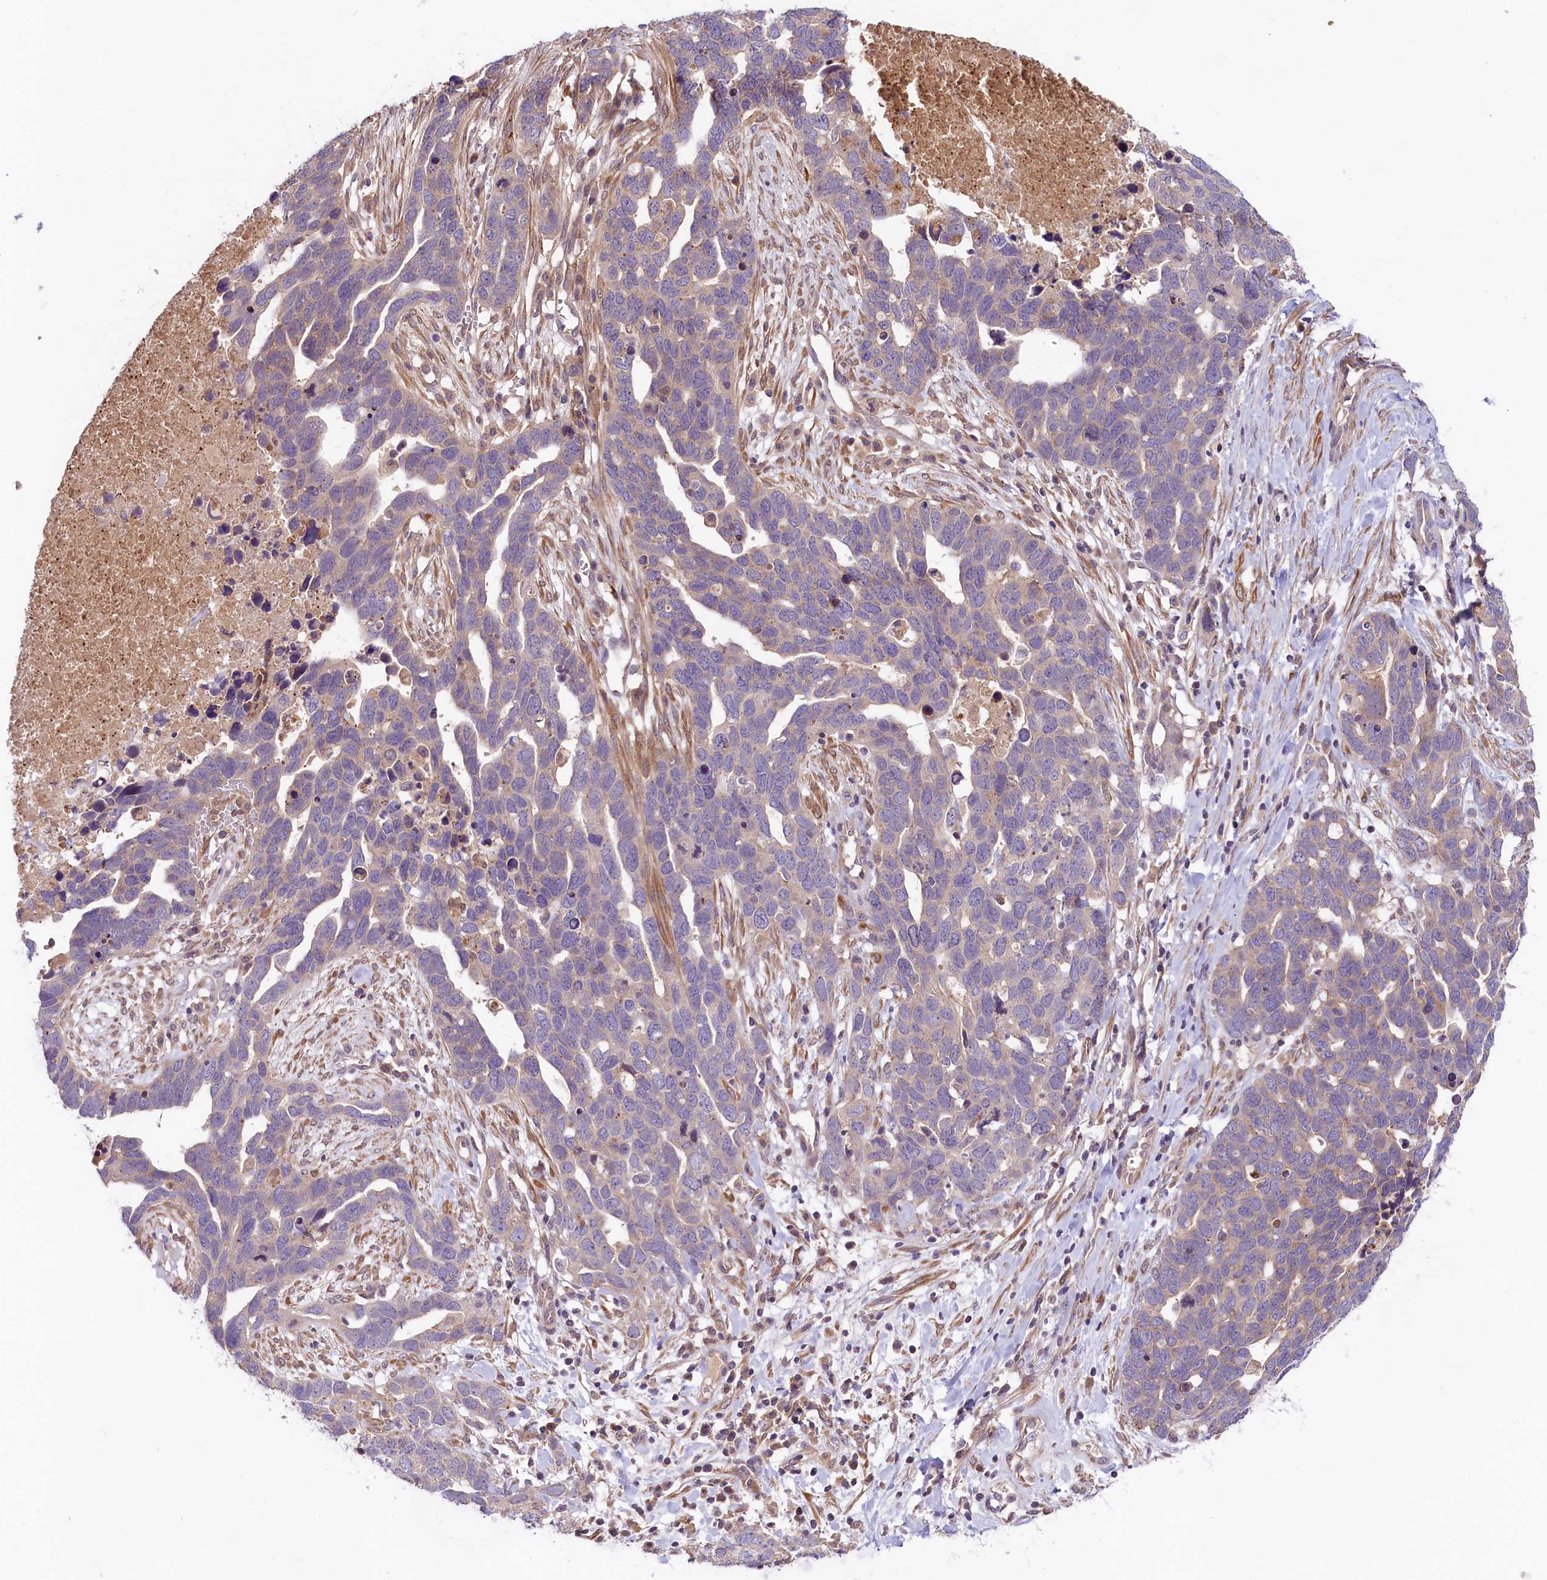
{"staining": {"intensity": "weak", "quantity": "<25%", "location": "cytoplasmic/membranous"}, "tissue": "ovarian cancer", "cell_type": "Tumor cells", "image_type": "cancer", "snomed": [{"axis": "morphology", "description": "Cystadenocarcinoma, serous, NOS"}, {"axis": "topography", "description": "Ovary"}], "caption": "Ovarian cancer (serous cystadenocarcinoma) was stained to show a protein in brown. There is no significant expression in tumor cells.", "gene": "COG8", "patient": {"sex": "female", "age": 54}}